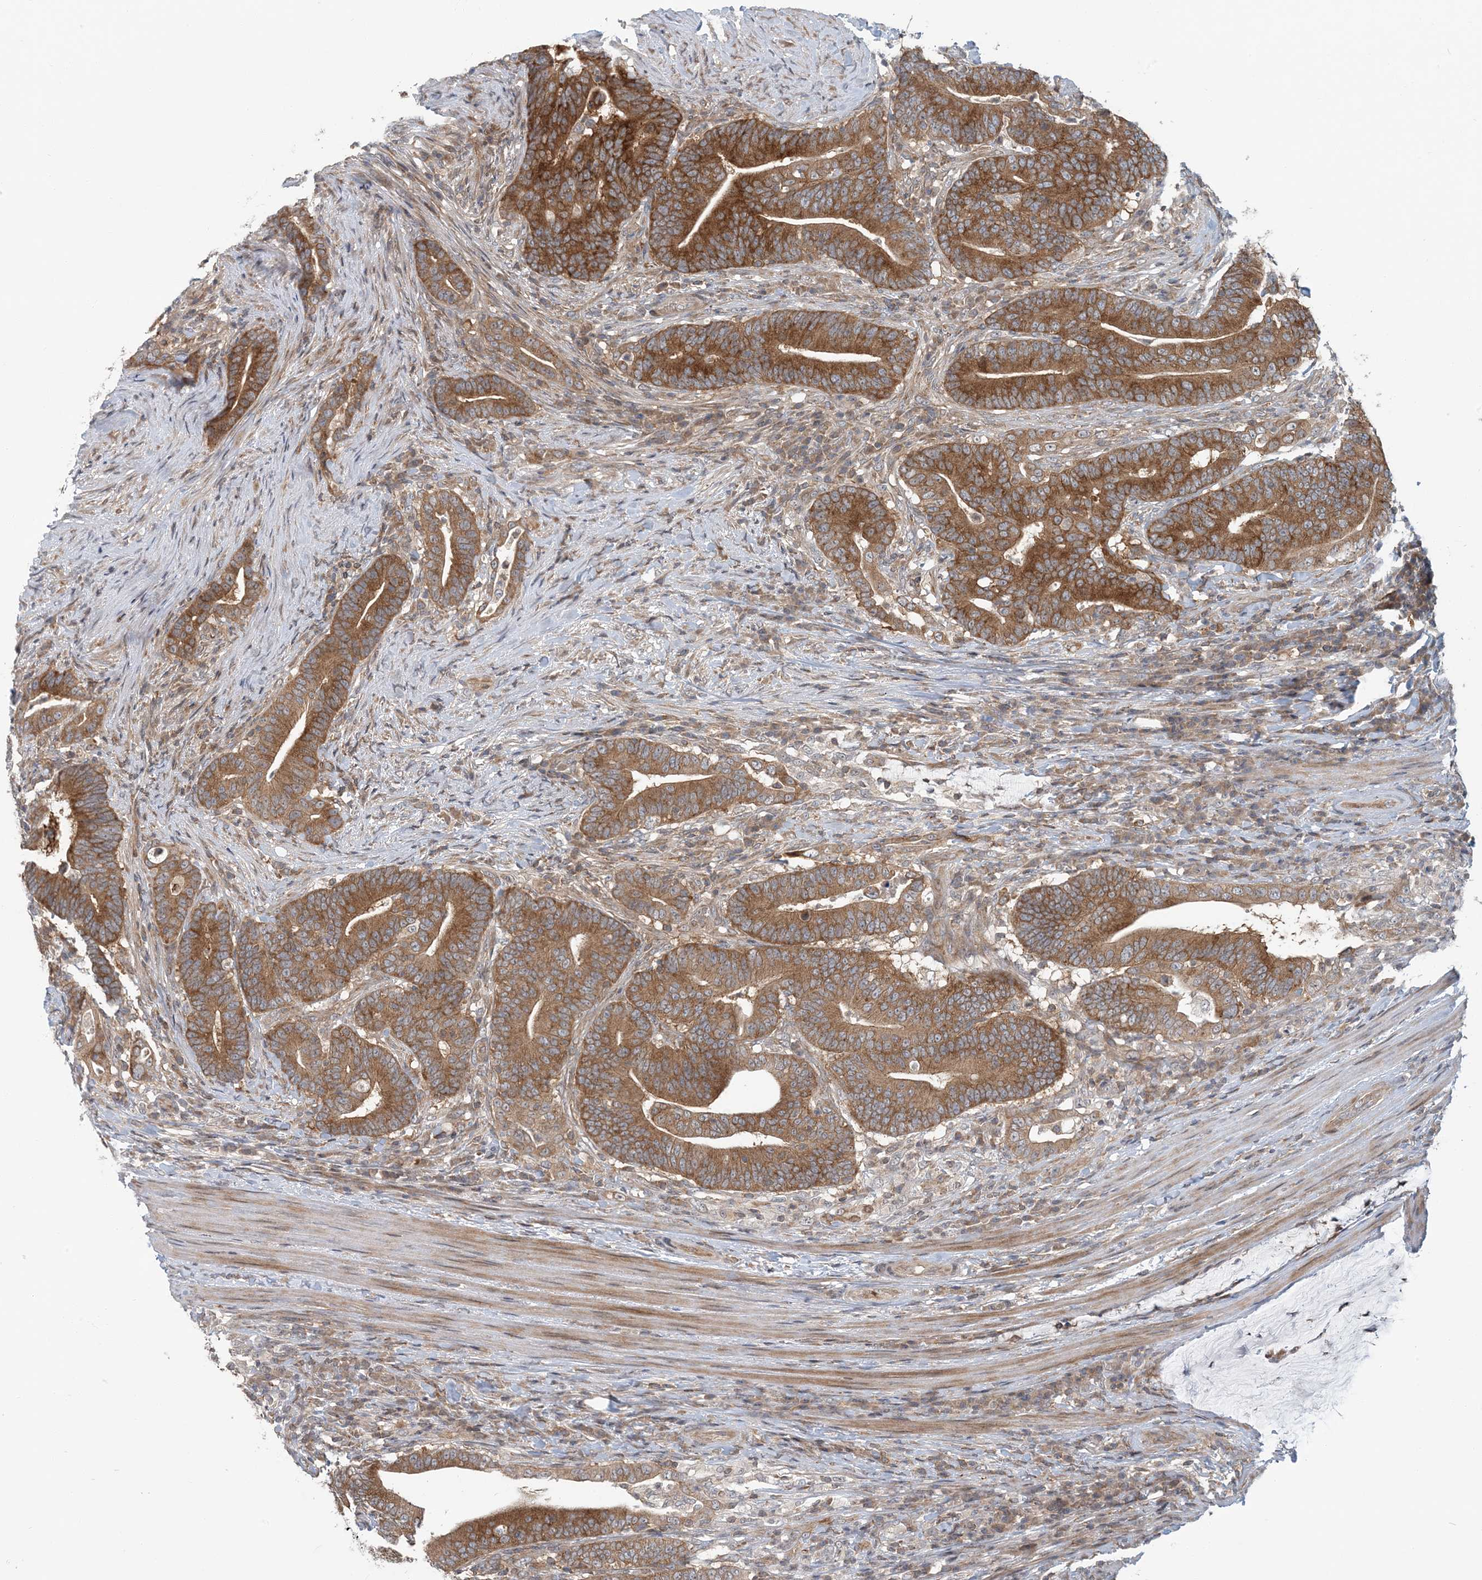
{"staining": {"intensity": "strong", "quantity": ">75%", "location": "cytoplasmic/membranous"}, "tissue": "colorectal cancer", "cell_type": "Tumor cells", "image_type": "cancer", "snomed": [{"axis": "morphology", "description": "Normal tissue, NOS"}, {"axis": "morphology", "description": "Adenocarcinoma, NOS"}, {"axis": "topography", "description": "Colon"}], "caption": "Human adenocarcinoma (colorectal) stained for a protein (brown) shows strong cytoplasmic/membranous positive positivity in approximately >75% of tumor cells.", "gene": "ATP13A2", "patient": {"sex": "female", "age": 66}}